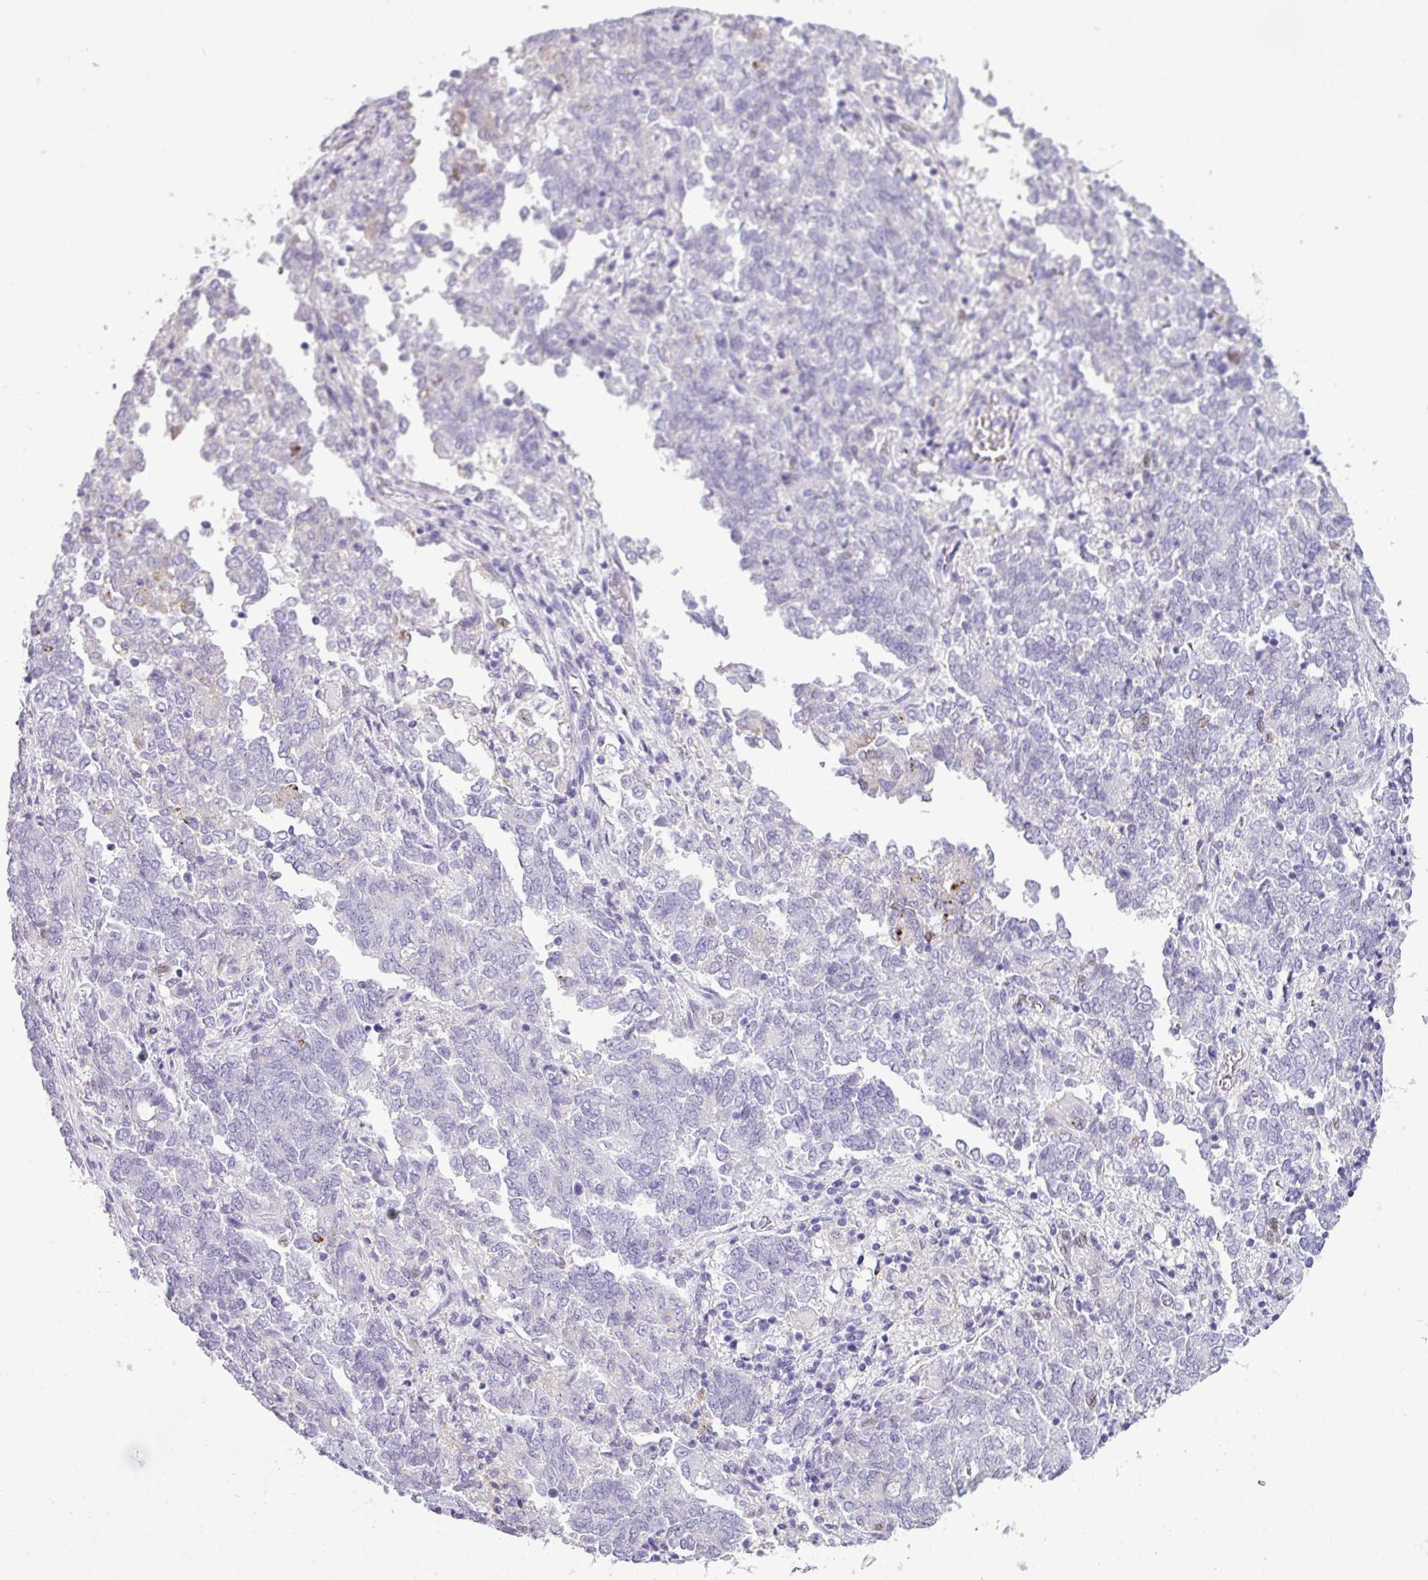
{"staining": {"intensity": "negative", "quantity": "none", "location": "none"}, "tissue": "endometrial cancer", "cell_type": "Tumor cells", "image_type": "cancer", "snomed": [{"axis": "morphology", "description": "Adenocarcinoma, NOS"}, {"axis": "topography", "description": "Endometrium"}], "caption": "There is no significant staining in tumor cells of endometrial cancer (adenocarcinoma). (Brightfield microscopy of DAB immunohistochemistry (IHC) at high magnification).", "gene": "RBMXL2", "patient": {"sex": "female", "age": 80}}